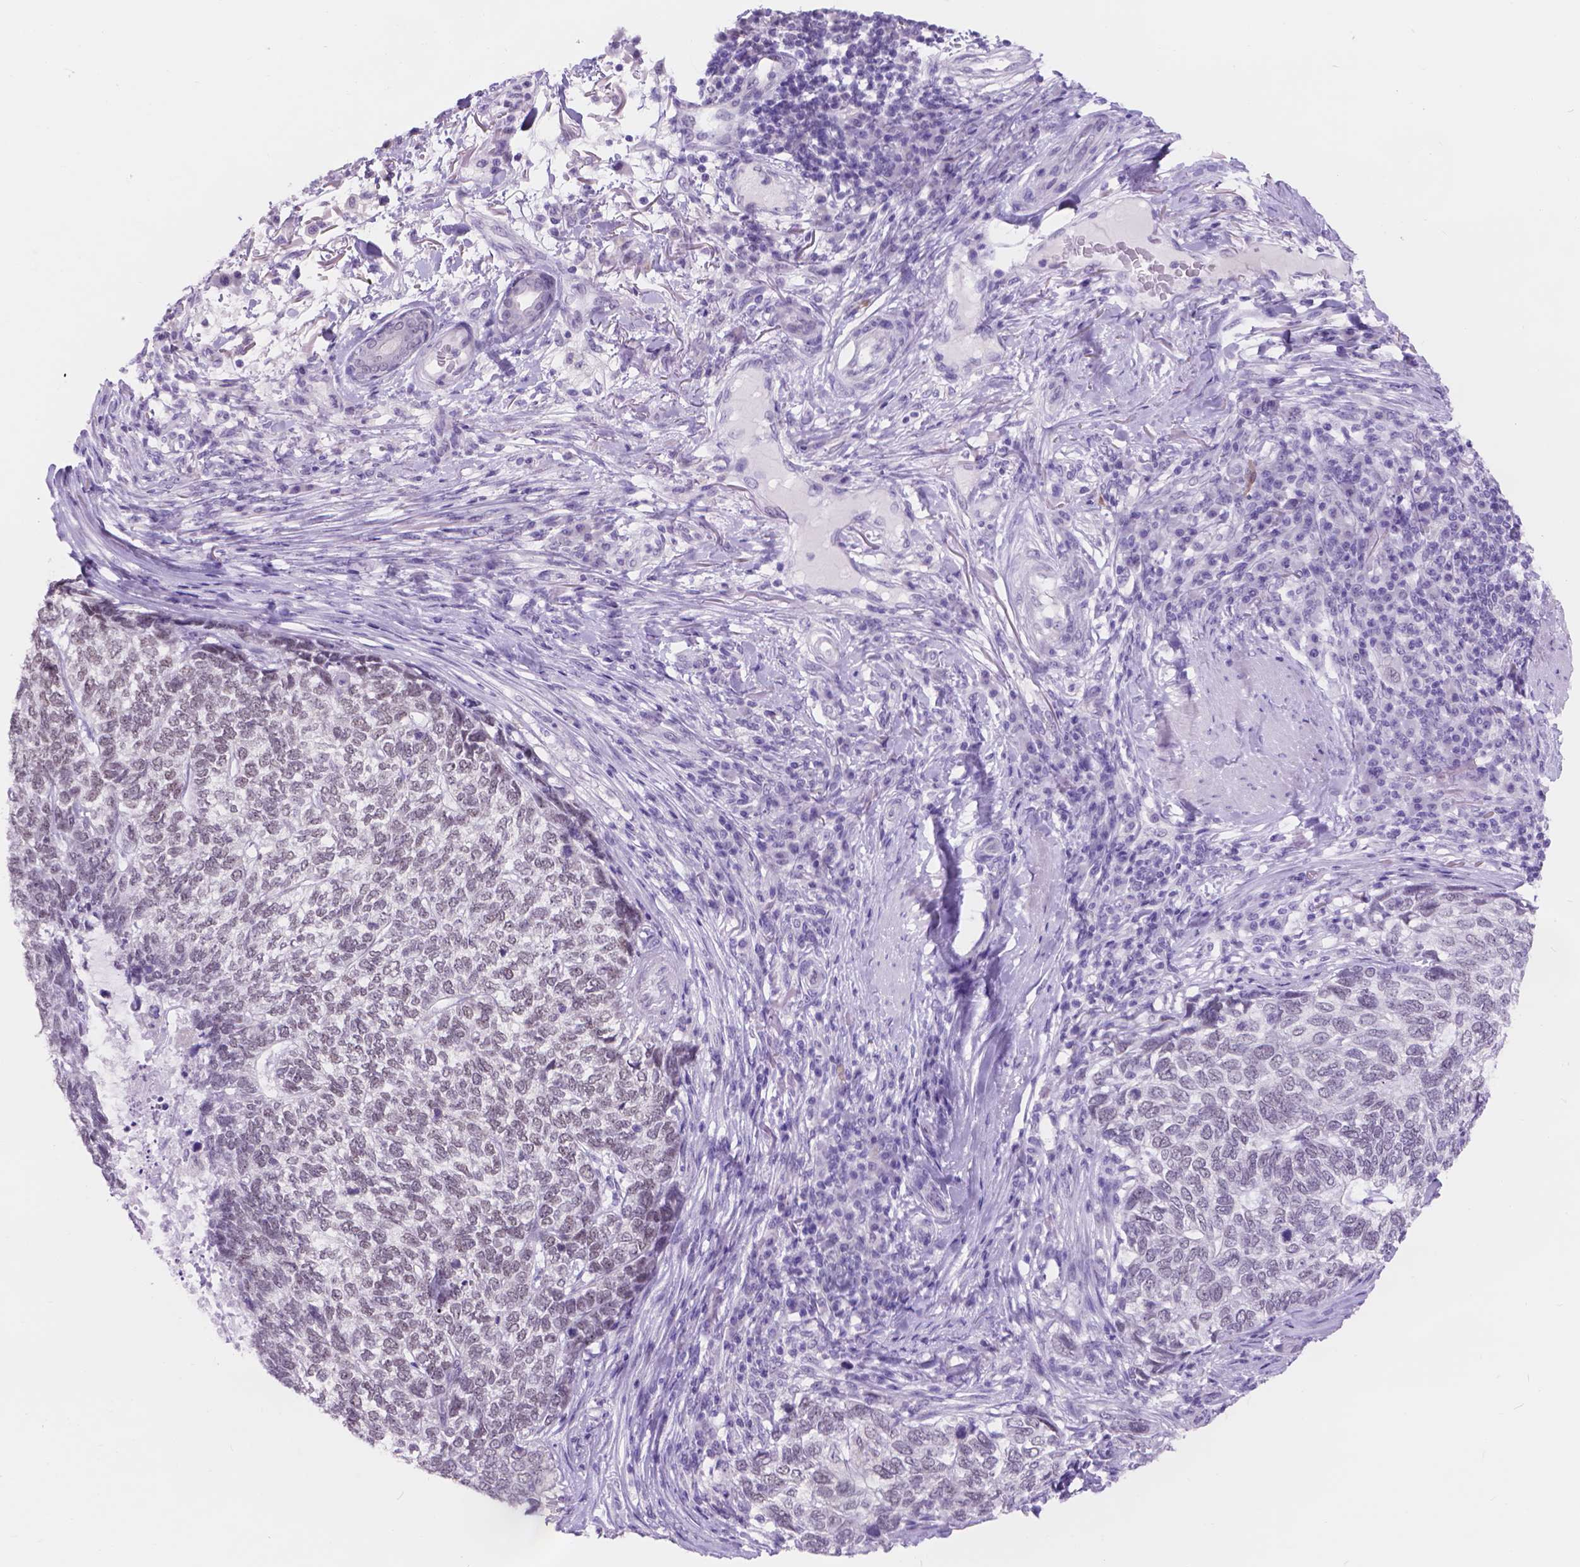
{"staining": {"intensity": "negative", "quantity": "none", "location": "none"}, "tissue": "skin cancer", "cell_type": "Tumor cells", "image_type": "cancer", "snomed": [{"axis": "morphology", "description": "Basal cell carcinoma"}, {"axis": "topography", "description": "Skin"}], "caption": "IHC photomicrograph of human skin cancer (basal cell carcinoma) stained for a protein (brown), which demonstrates no expression in tumor cells.", "gene": "DCC", "patient": {"sex": "female", "age": 65}}